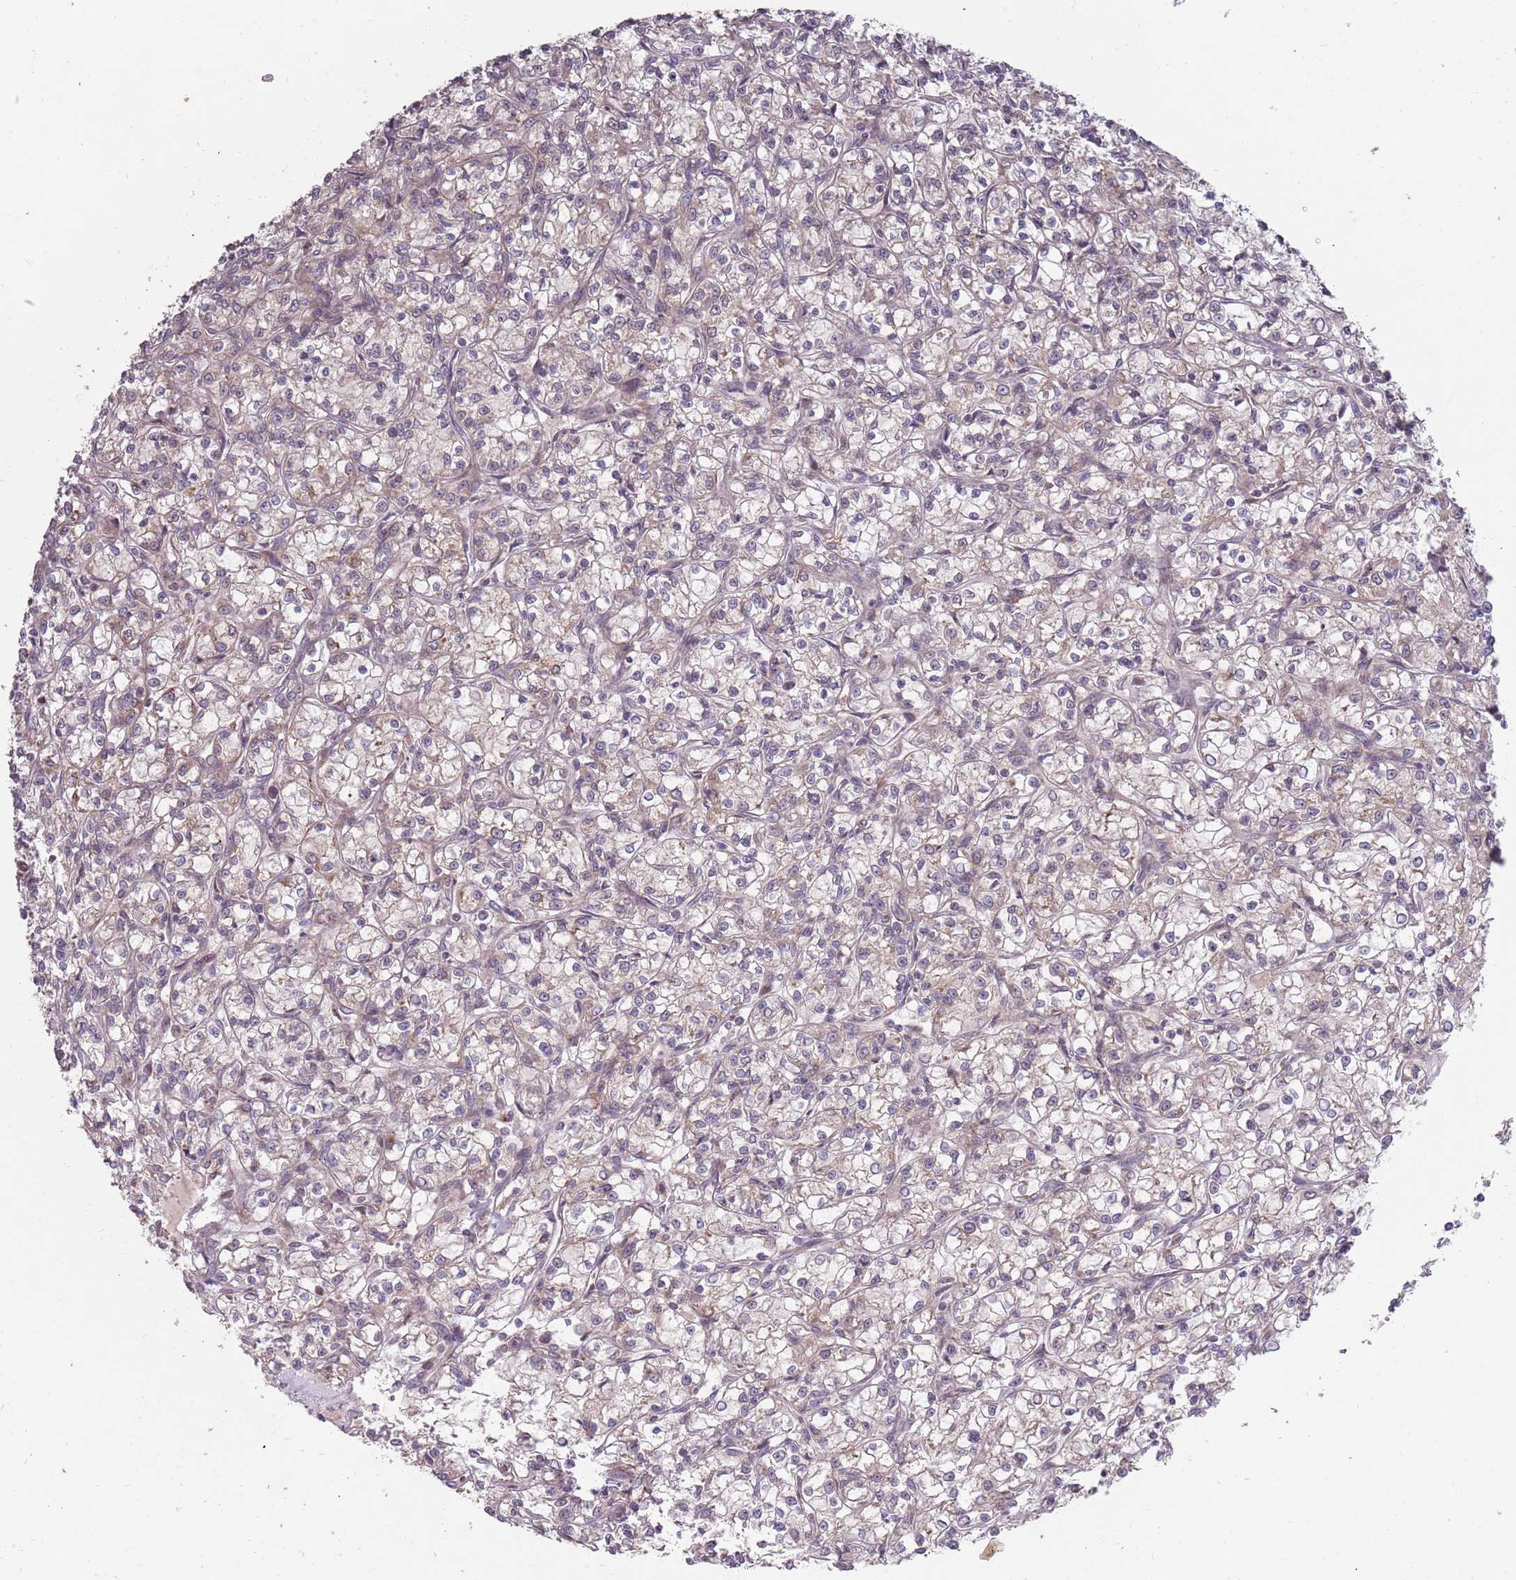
{"staining": {"intensity": "weak", "quantity": "<25%", "location": "cytoplasmic/membranous"}, "tissue": "renal cancer", "cell_type": "Tumor cells", "image_type": "cancer", "snomed": [{"axis": "morphology", "description": "Adenocarcinoma, NOS"}, {"axis": "topography", "description": "Kidney"}], "caption": "Human renal adenocarcinoma stained for a protein using immunohistochemistry shows no expression in tumor cells.", "gene": "PLD6", "patient": {"sex": "female", "age": 59}}